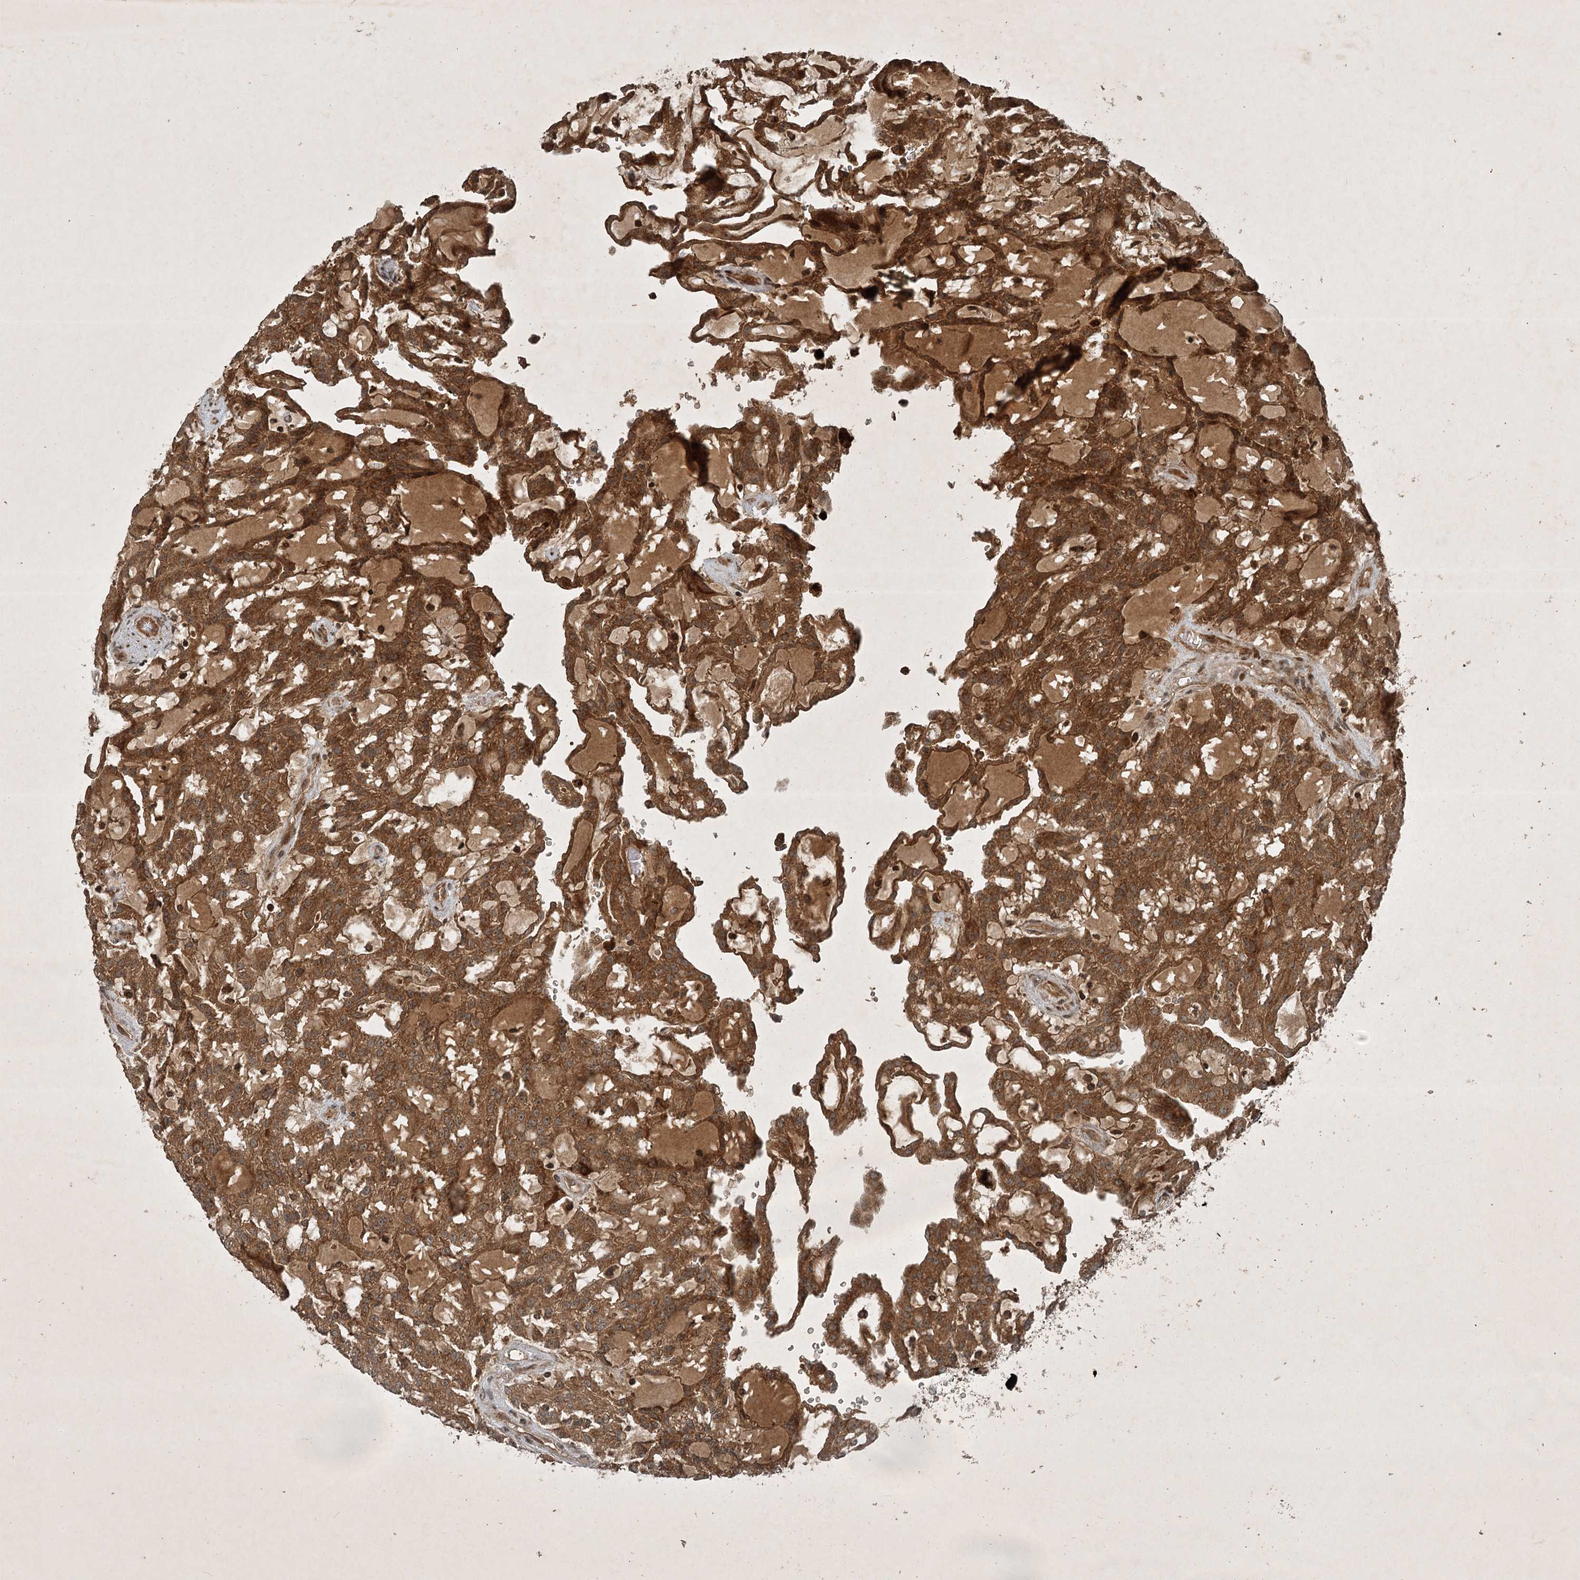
{"staining": {"intensity": "strong", "quantity": ">75%", "location": "cytoplasmic/membranous"}, "tissue": "renal cancer", "cell_type": "Tumor cells", "image_type": "cancer", "snomed": [{"axis": "morphology", "description": "Adenocarcinoma, NOS"}, {"axis": "topography", "description": "Kidney"}], "caption": "Renal cancer (adenocarcinoma) tissue exhibits strong cytoplasmic/membranous staining in approximately >75% of tumor cells Using DAB (brown) and hematoxylin (blue) stains, captured at high magnification using brightfield microscopy.", "gene": "UNC93A", "patient": {"sex": "male", "age": 63}}